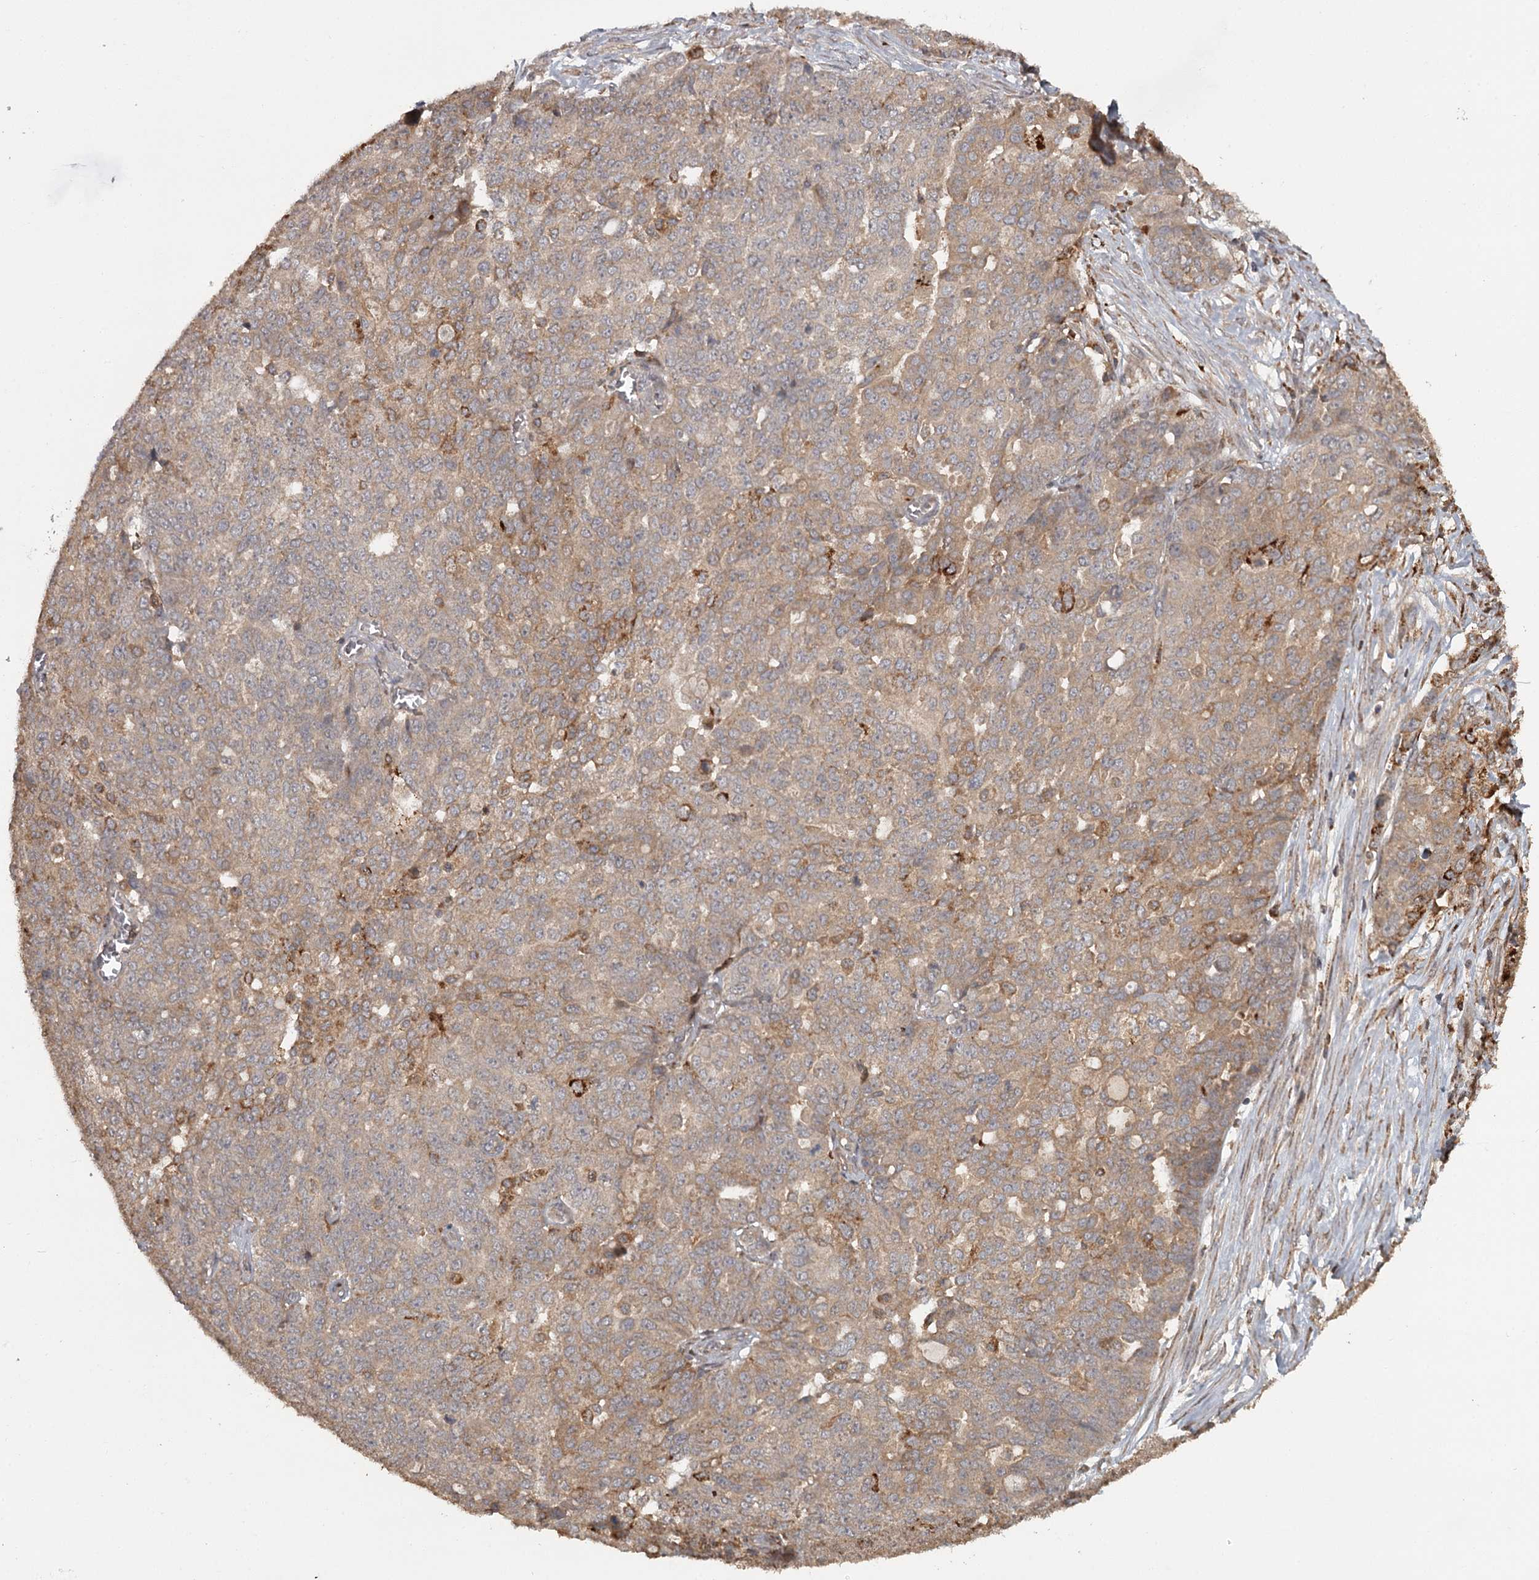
{"staining": {"intensity": "moderate", "quantity": "25%-75%", "location": "cytoplasmic/membranous"}, "tissue": "ovarian cancer", "cell_type": "Tumor cells", "image_type": "cancer", "snomed": [{"axis": "morphology", "description": "Cystadenocarcinoma, serous, NOS"}, {"axis": "topography", "description": "Soft tissue"}, {"axis": "topography", "description": "Ovary"}], "caption": "Tumor cells reveal medium levels of moderate cytoplasmic/membranous positivity in about 25%-75% of cells in ovarian cancer.", "gene": "FAXC", "patient": {"sex": "female", "age": 57}}